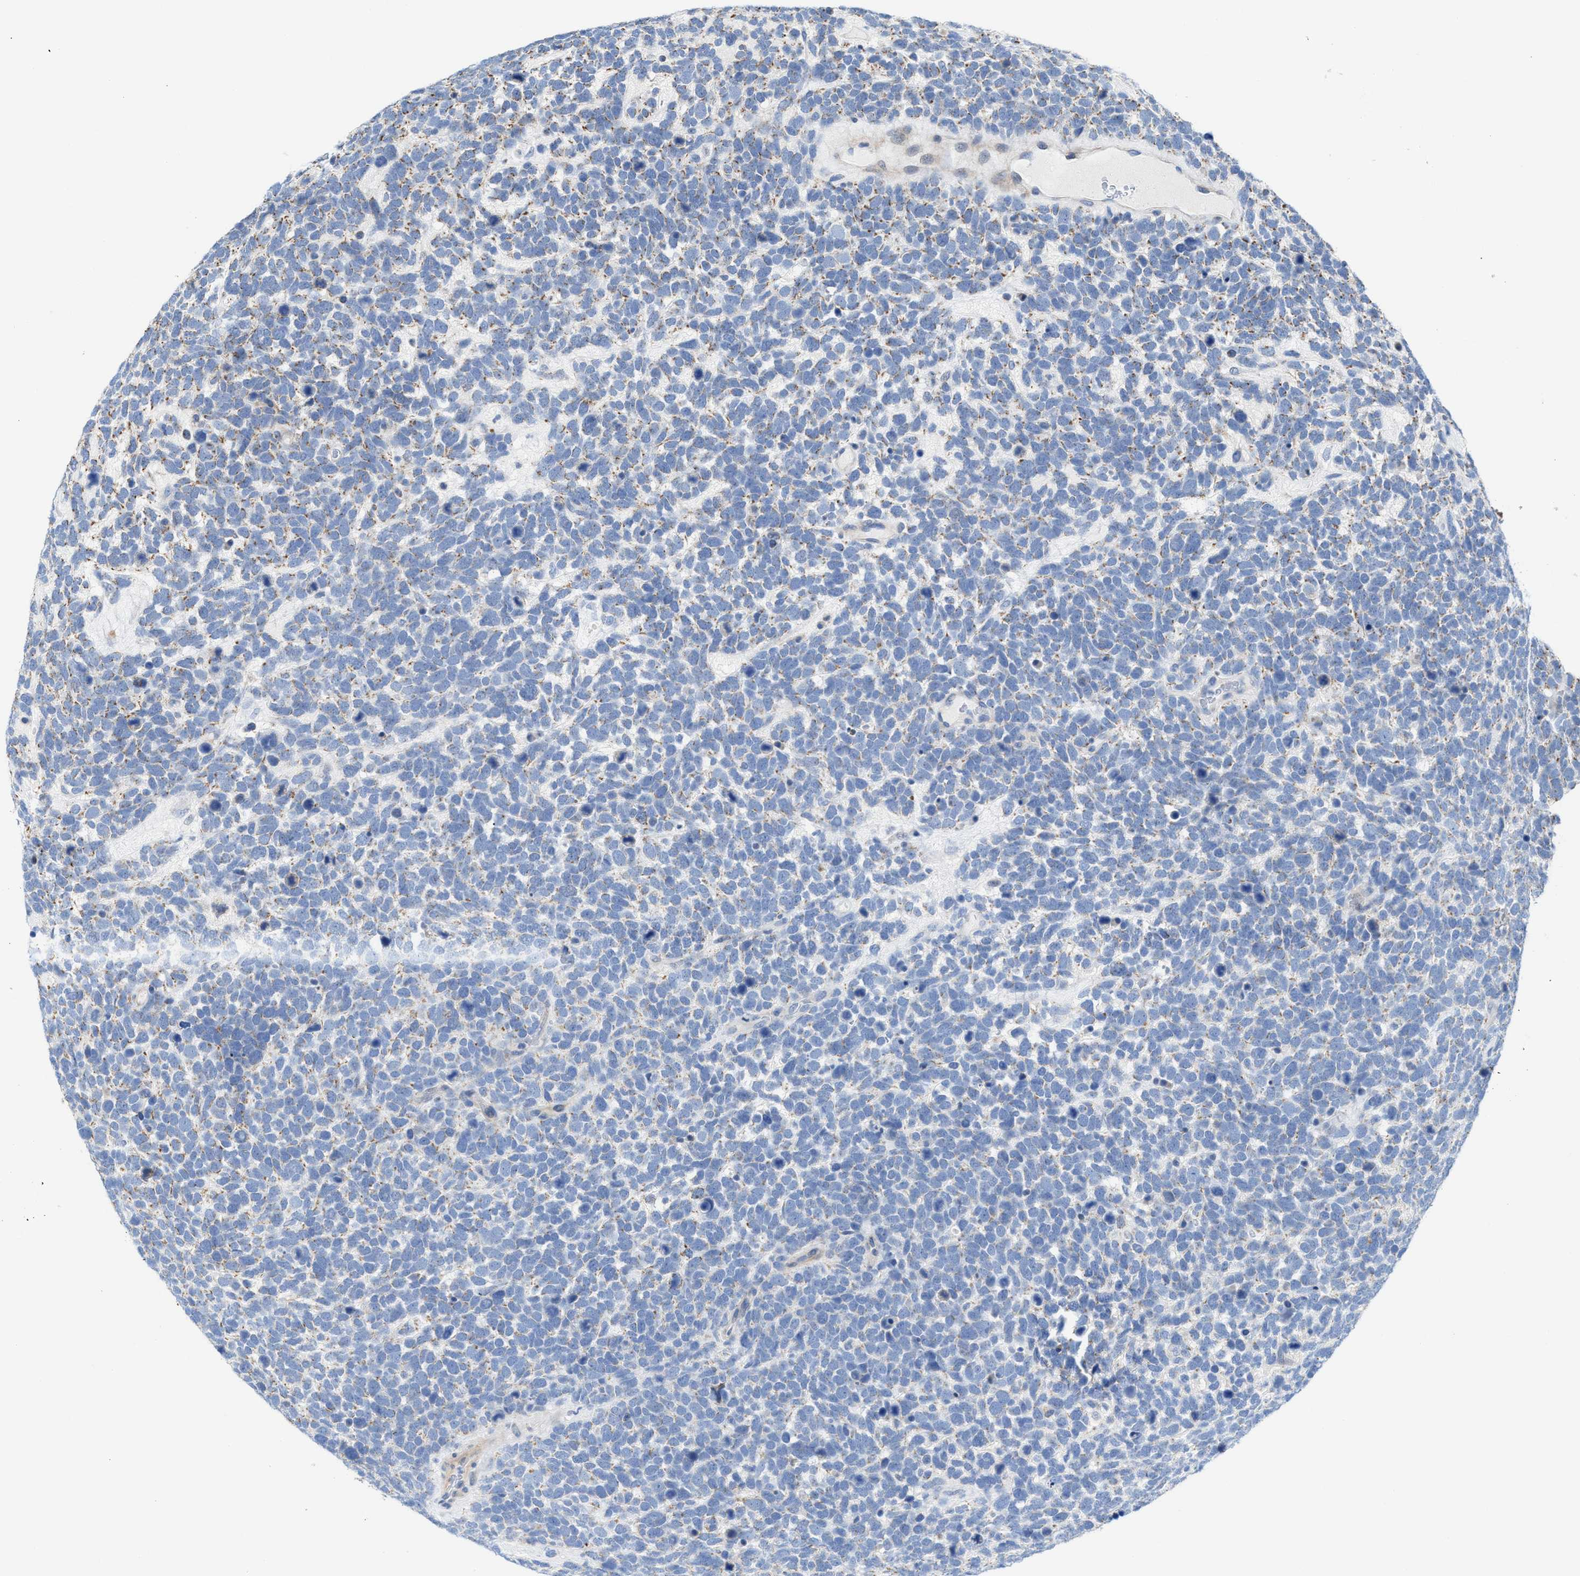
{"staining": {"intensity": "negative", "quantity": "none", "location": "none"}, "tissue": "urothelial cancer", "cell_type": "Tumor cells", "image_type": "cancer", "snomed": [{"axis": "morphology", "description": "Urothelial carcinoma, High grade"}, {"axis": "topography", "description": "Urinary bladder"}], "caption": "Immunohistochemistry (IHC) histopathology image of high-grade urothelial carcinoma stained for a protein (brown), which demonstrates no expression in tumor cells. The staining is performed using DAB (3,3'-diaminobenzidine) brown chromogen with nuclei counter-stained in using hematoxylin.", "gene": "JAG1", "patient": {"sex": "female", "age": 82}}